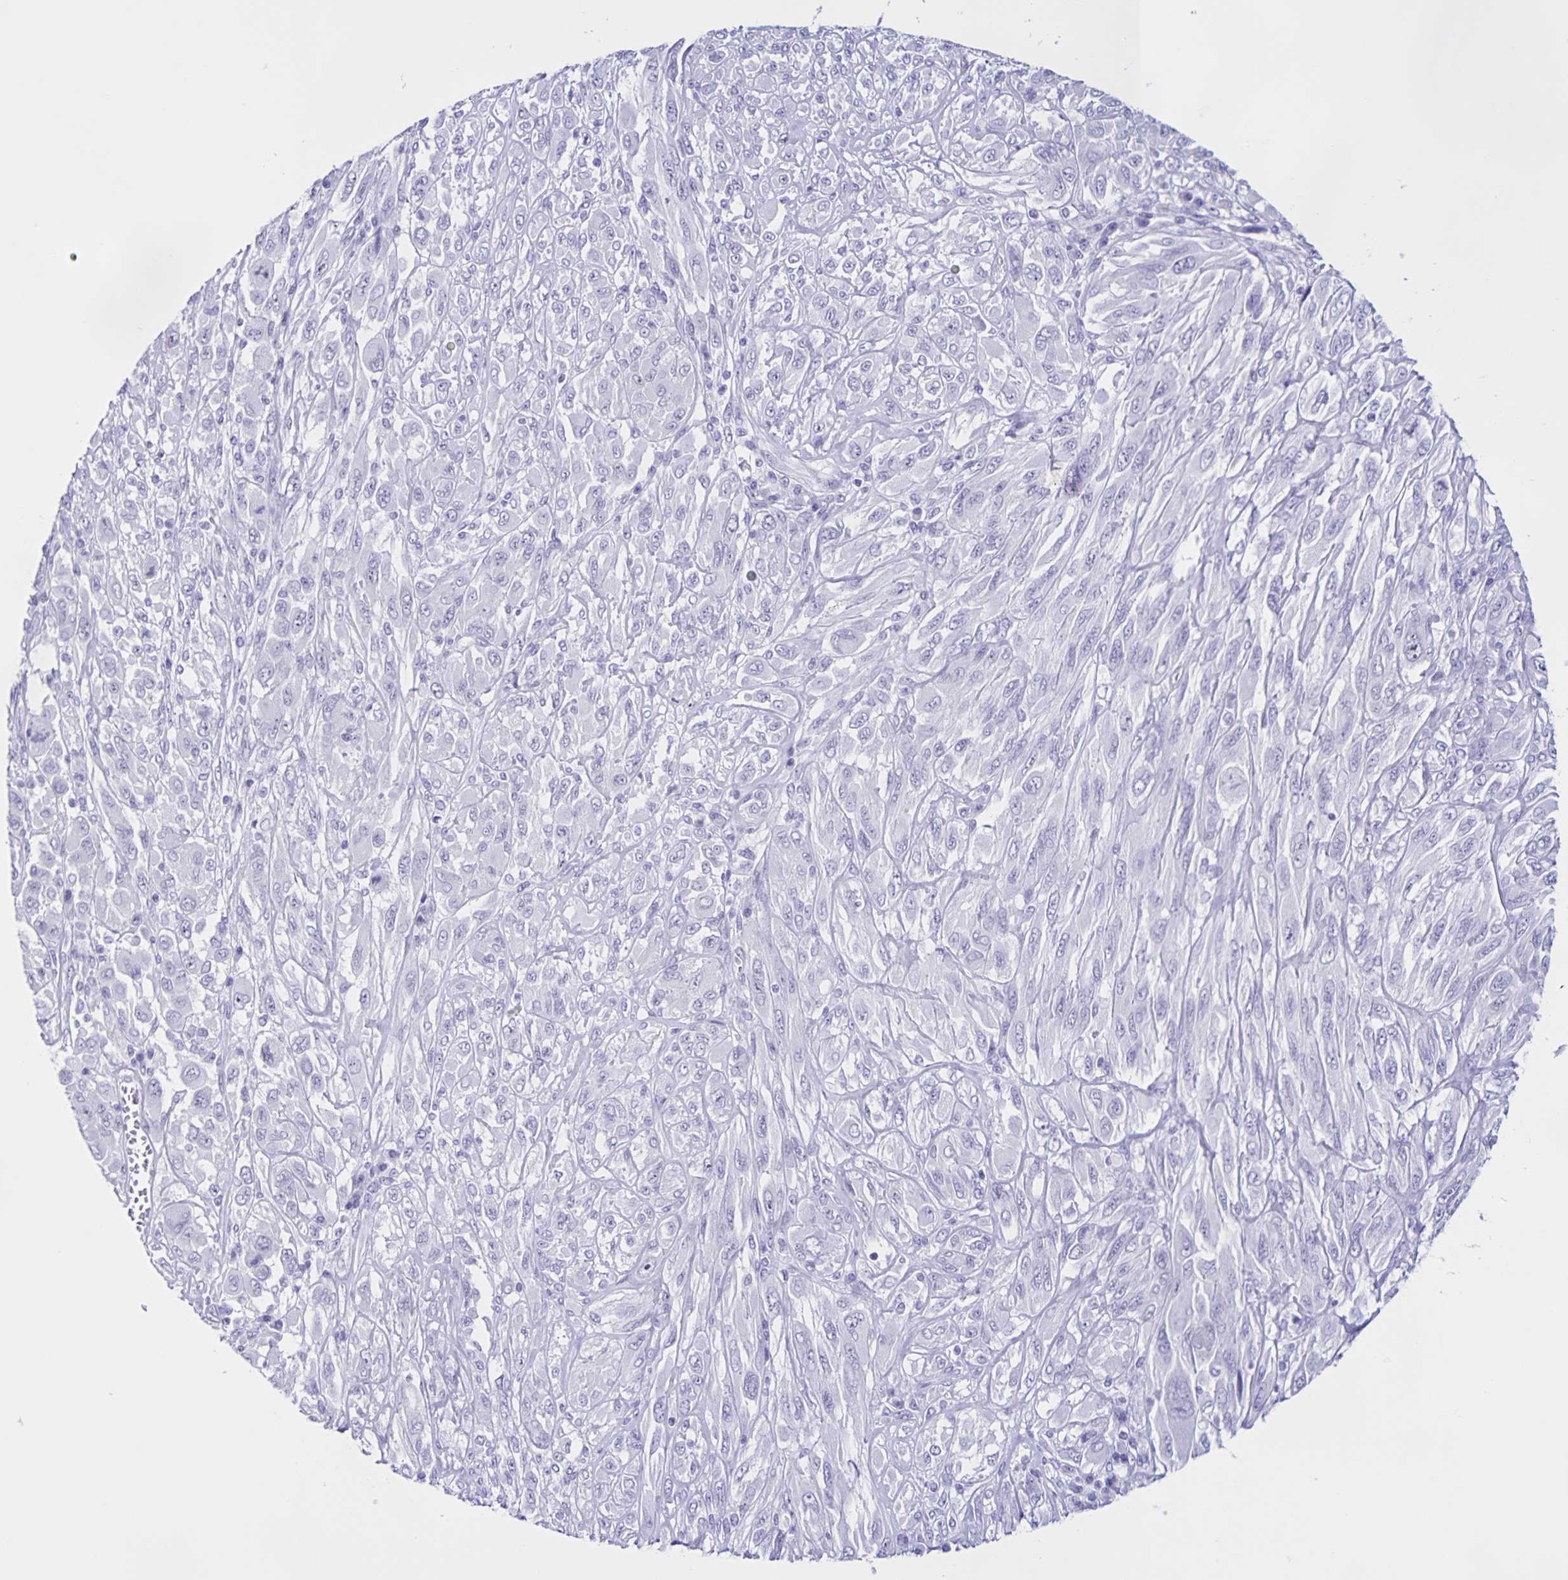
{"staining": {"intensity": "negative", "quantity": "none", "location": "none"}, "tissue": "melanoma", "cell_type": "Tumor cells", "image_type": "cancer", "snomed": [{"axis": "morphology", "description": "Malignant melanoma, NOS"}, {"axis": "topography", "description": "Skin"}], "caption": "Photomicrograph shows no significant protein staining in tumor cells of melanoma.", "gene": "FAM170A", "patient": {"sex": "female", "age": 91}}